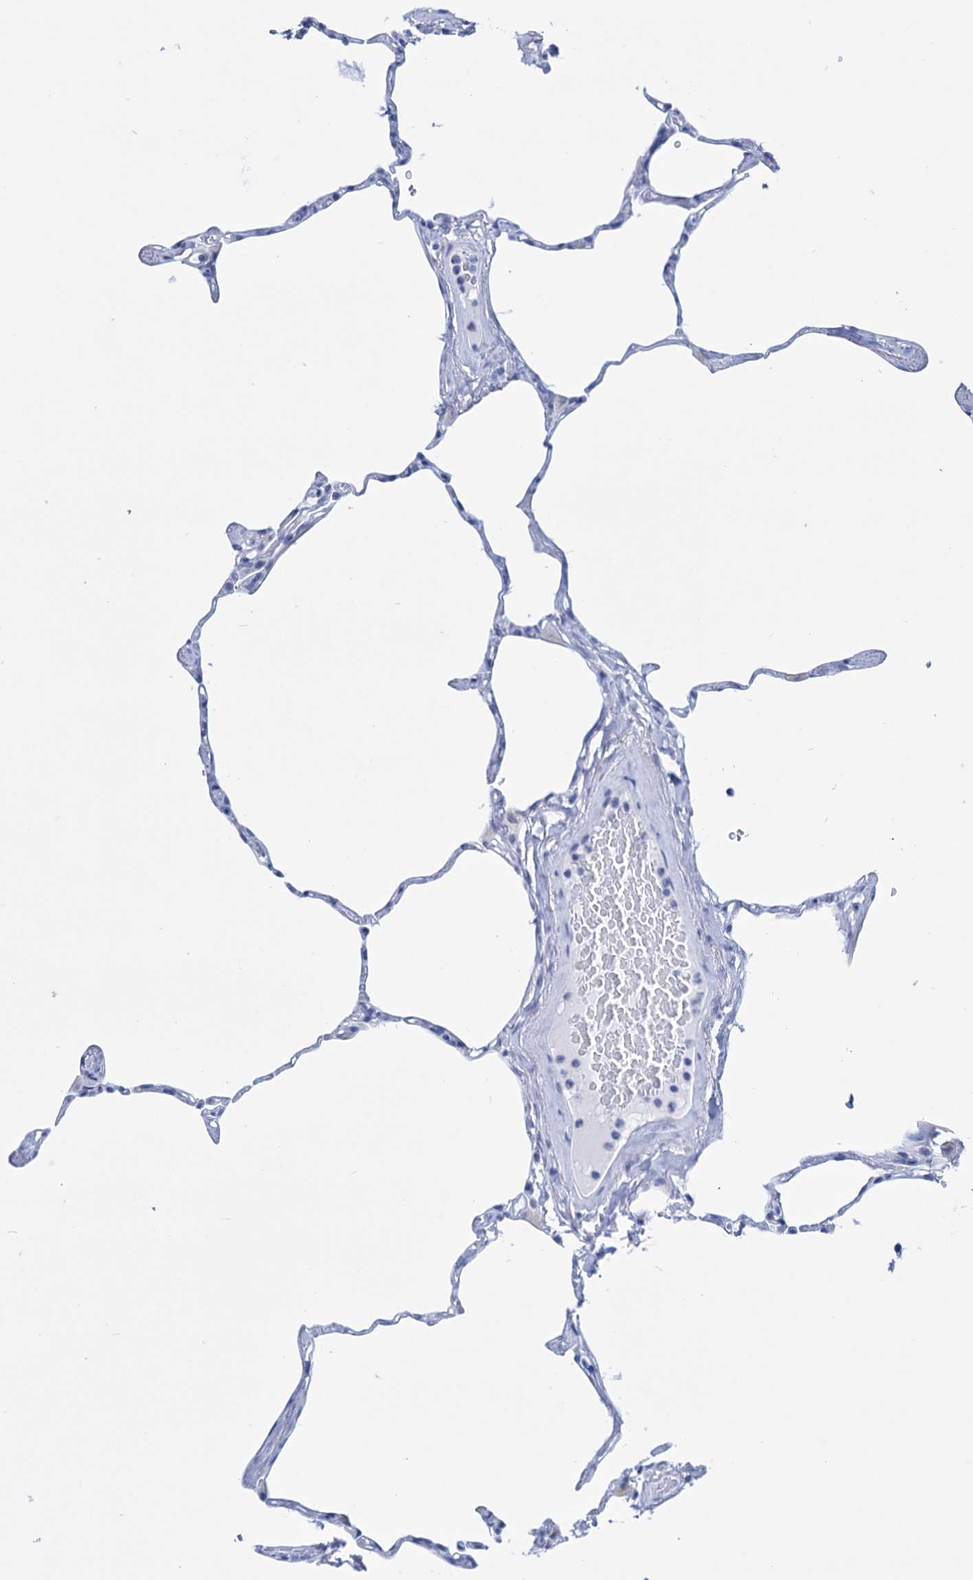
{"staining": {"intensity": "negative", "quantity": "none", "location": "none"}, "tissue": "lung", "cell_type": "Alveolar cells", "image_type": "normal", "snomed": [{"axis": "morphology", "description": "Normal tissue, NOS"}, {"axis": "topography", "description": "Lung"}], "caption": "Immunohistochemistry (IHC) photomicrograph of normal lung: human lung stained with DAB reveals no significant protein expression in alveolar cells.", "gene": "FBXW12", "patient": {"sex": "male", "age": 65}}